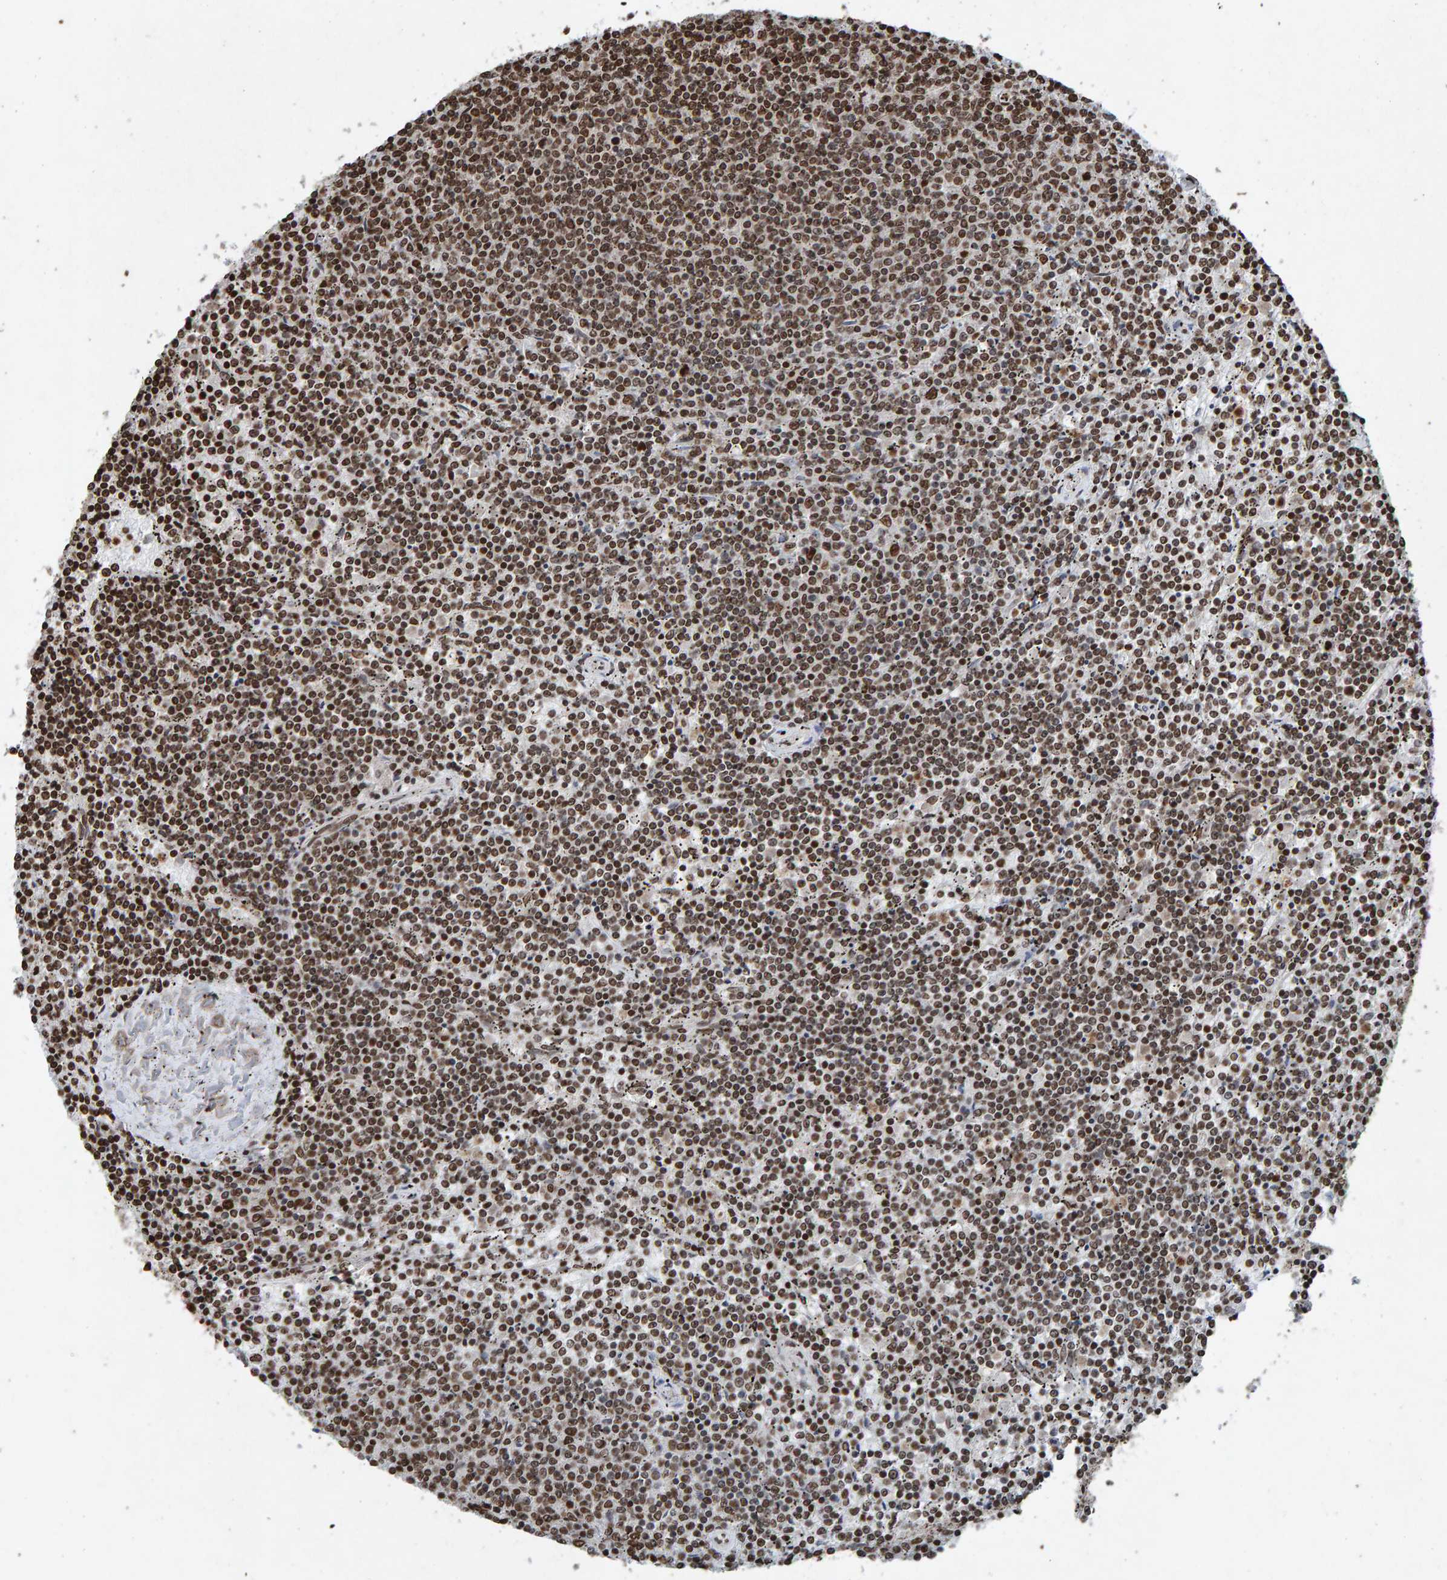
{"staining": {"intensity": "moderate", "quantity": ">75%", "location": "nuclear"}, "tissue": "lymphoma", "cell_type": "Tumor cells", "image_type": "cancer", "snomed": [{"axis": "morphology", "description": "Malignant lymphoma, non-Hodgkin's type, Low grade"}, {"axis": "topography", "description": "Spleen"}], "caption": "Low-grade malignant lymphoma, non-Hodgkin's type tissue demonstrates moderate nuclear staining in about >75% of tumor cells", "gene": "H2AZ1", "patient": {"sex": "female", "age": 50}}